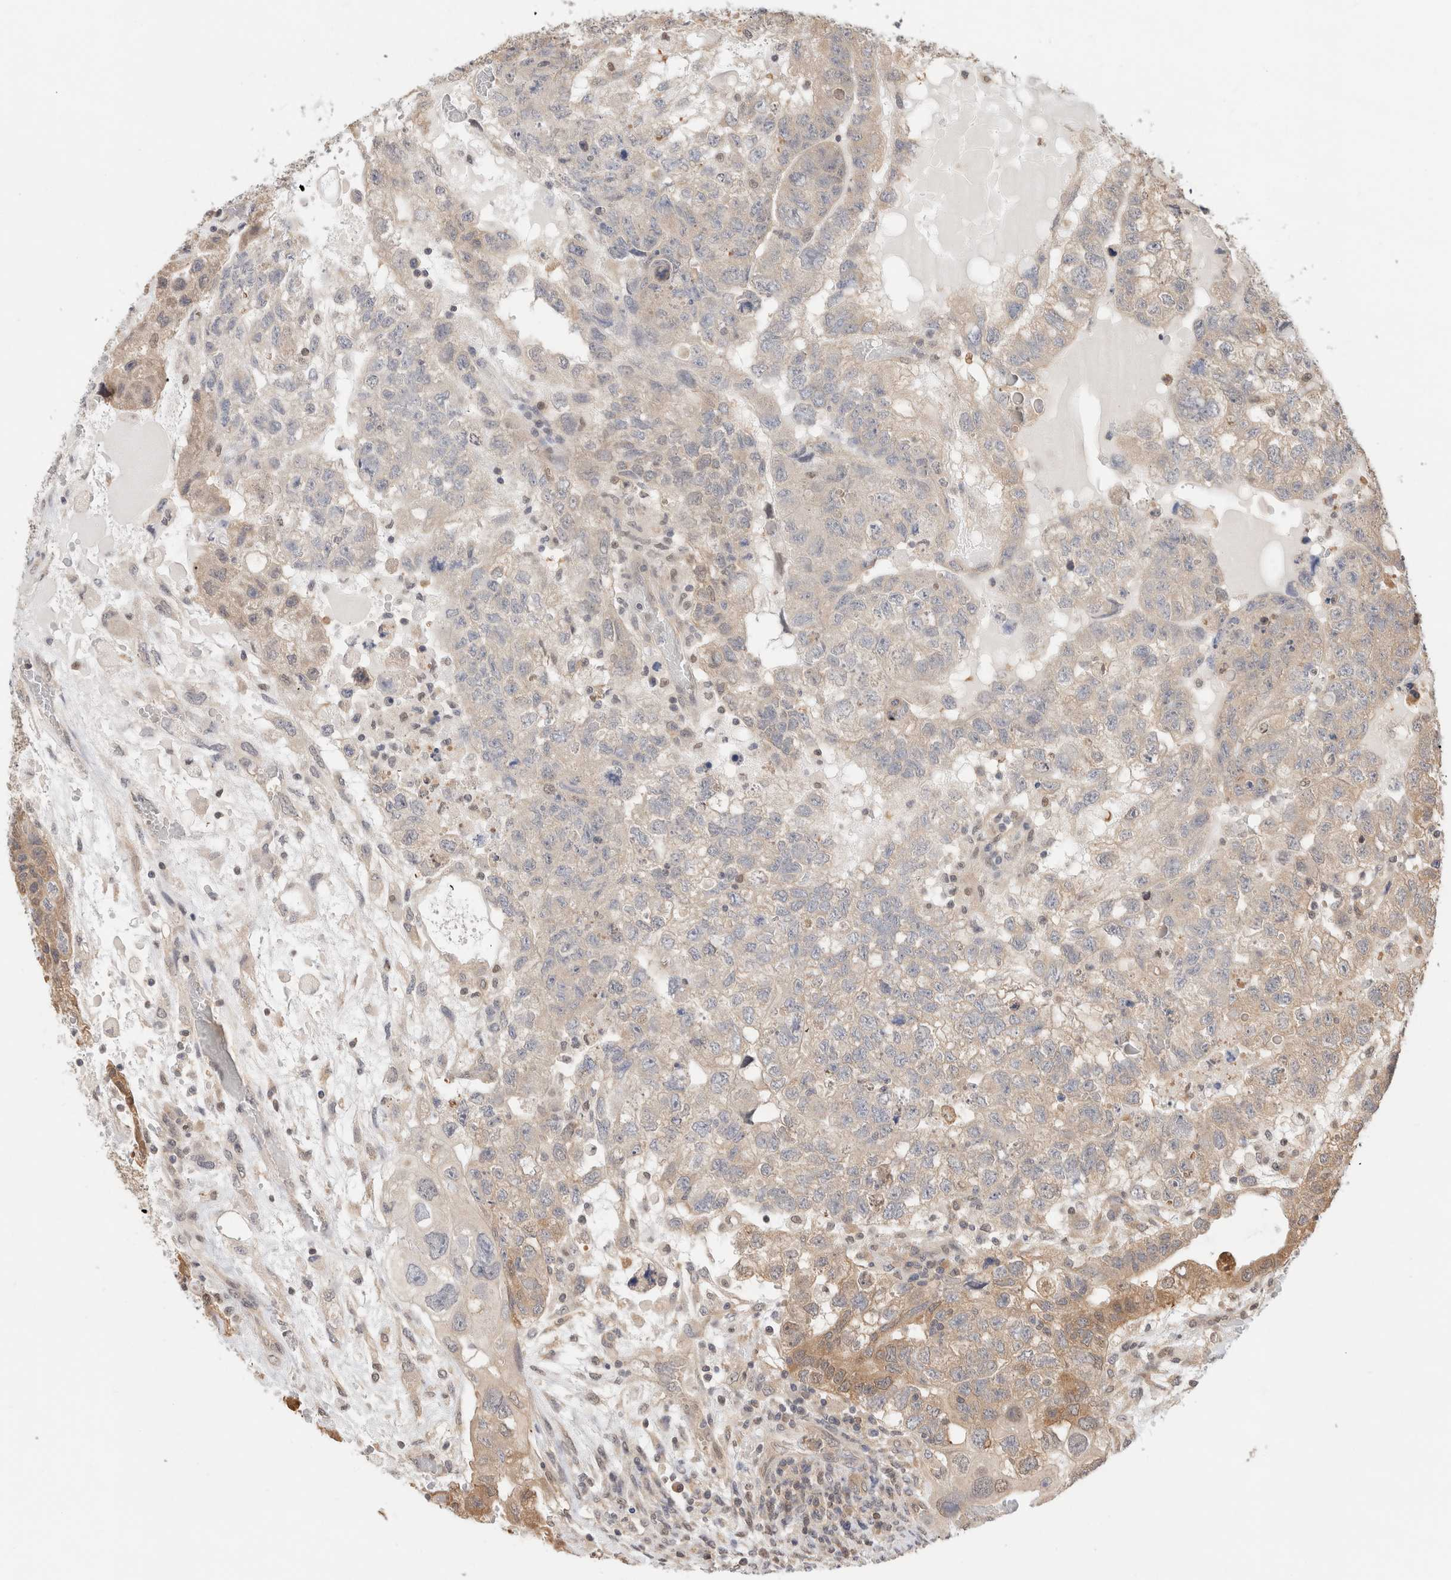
{"staining": {"intensity": "moderate", "quantity": "<25%", "location": "cytoplasmic/membranous"}, "tissue": "testis cancer", "cell_type": "Tumor cells", "image_type": "cancer", "snomed": [{"axis": "morphology", "description": "Carcinoma, Embryonal, NOS"}, {"axis": "topography", "description": "Testis"}], "caption": "Immunohistochemical staining of embryonal carcinoma (testis) shows low levels of moderate cytoplasmic/membranous protein staining in approximately <25% of tumor cells. (Brightfield microscopy of DAB IHC at high magnification).", "gene": "C17orf97", "patient": {"sex": "male", "age": 36}}